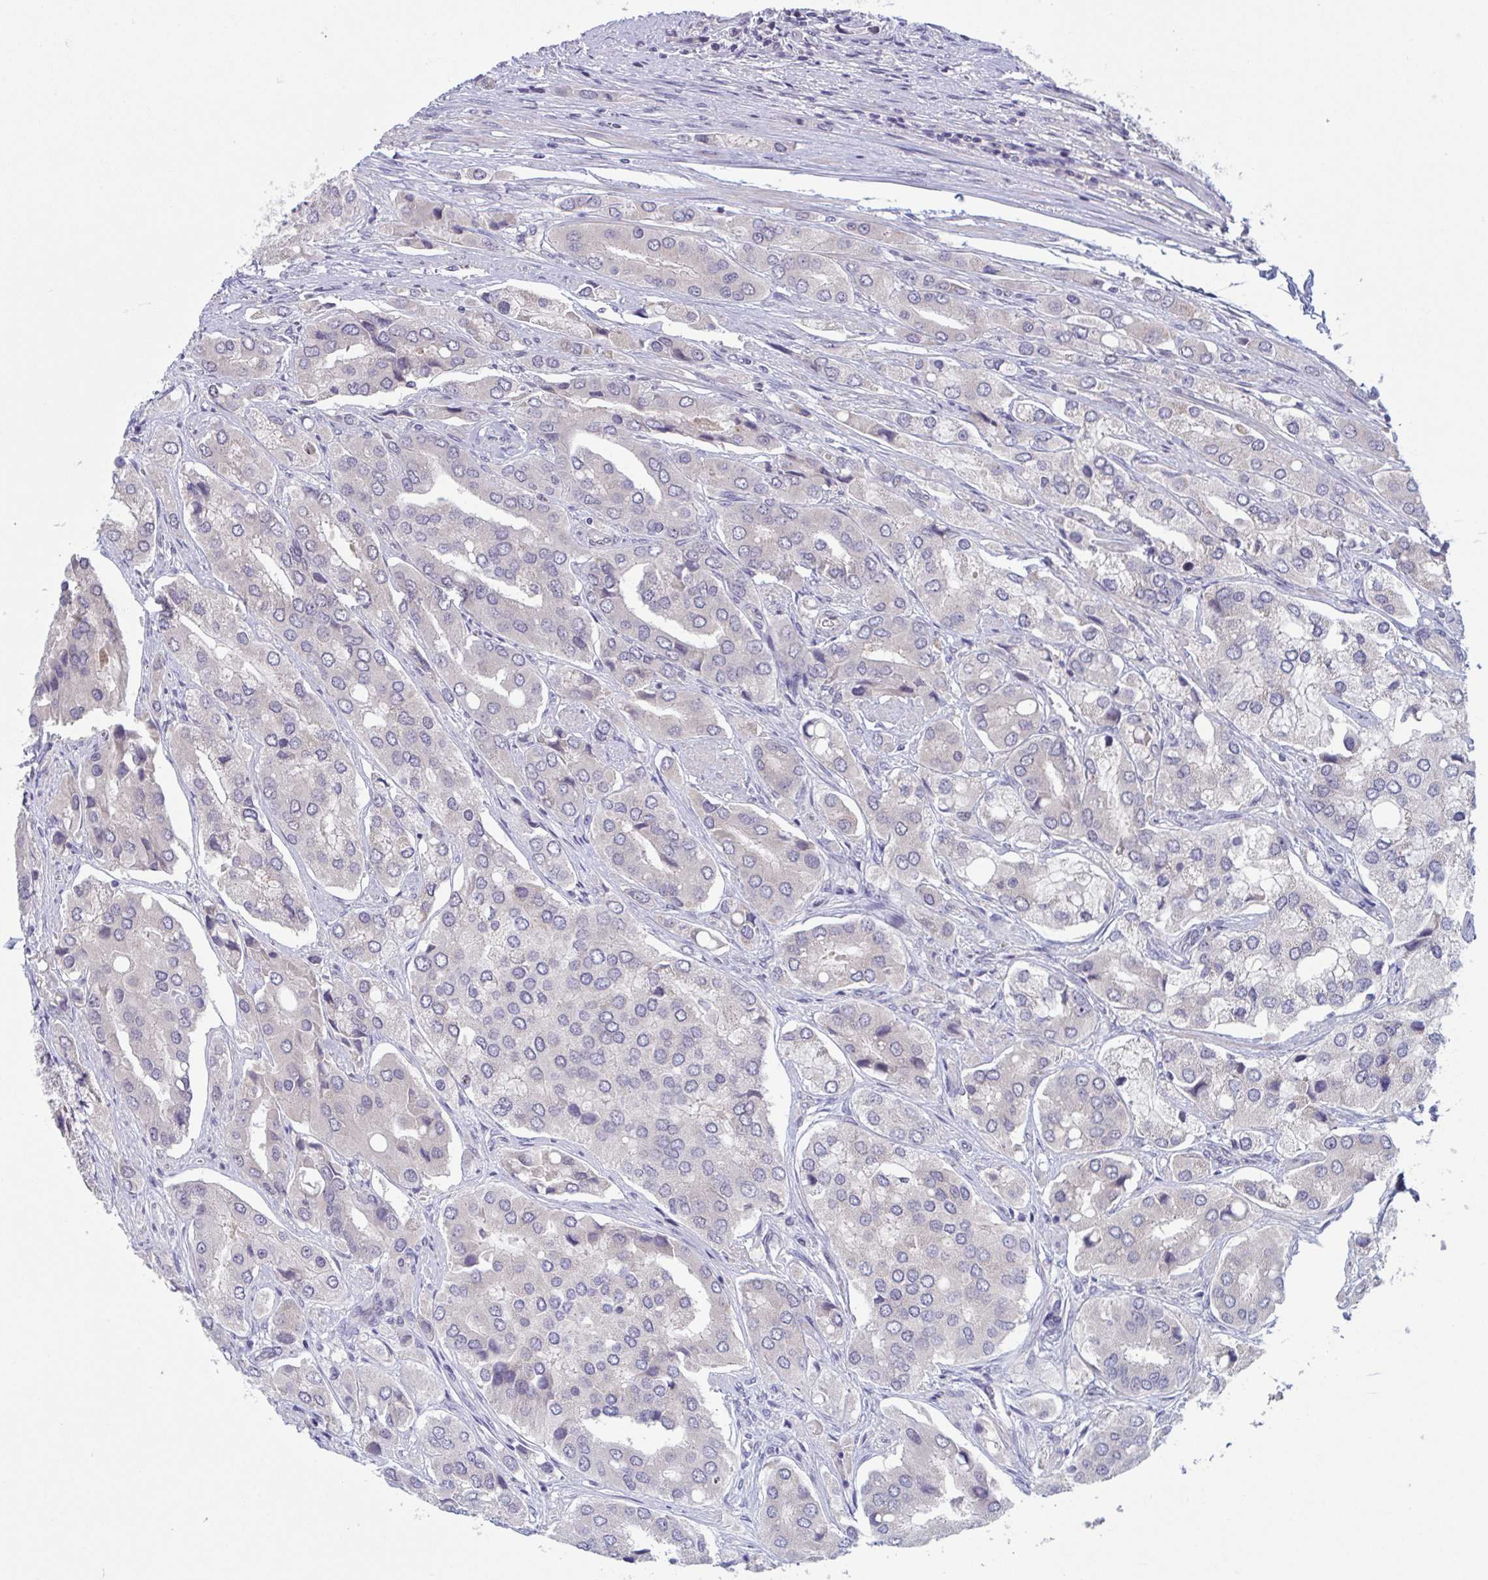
{"staining": {"intensity": "negative", "quantity": "none", "location": "none"}, "tissue": "prostate cancer", "cell_type": "Tumor cells", "image_type": "cancer", "snomed": [{"axis": "morphology", "description": "Adenocarcinoma, Low grade"}, {"axis": "topography", "description": "Prostate"}], "caption": "An IHC histopathology image of prostate cancer is shown. There is no staining in tumor cells of prostate cancer.", "gene": "RIOK1", "patient": {"sex": "male", "age": 69}}